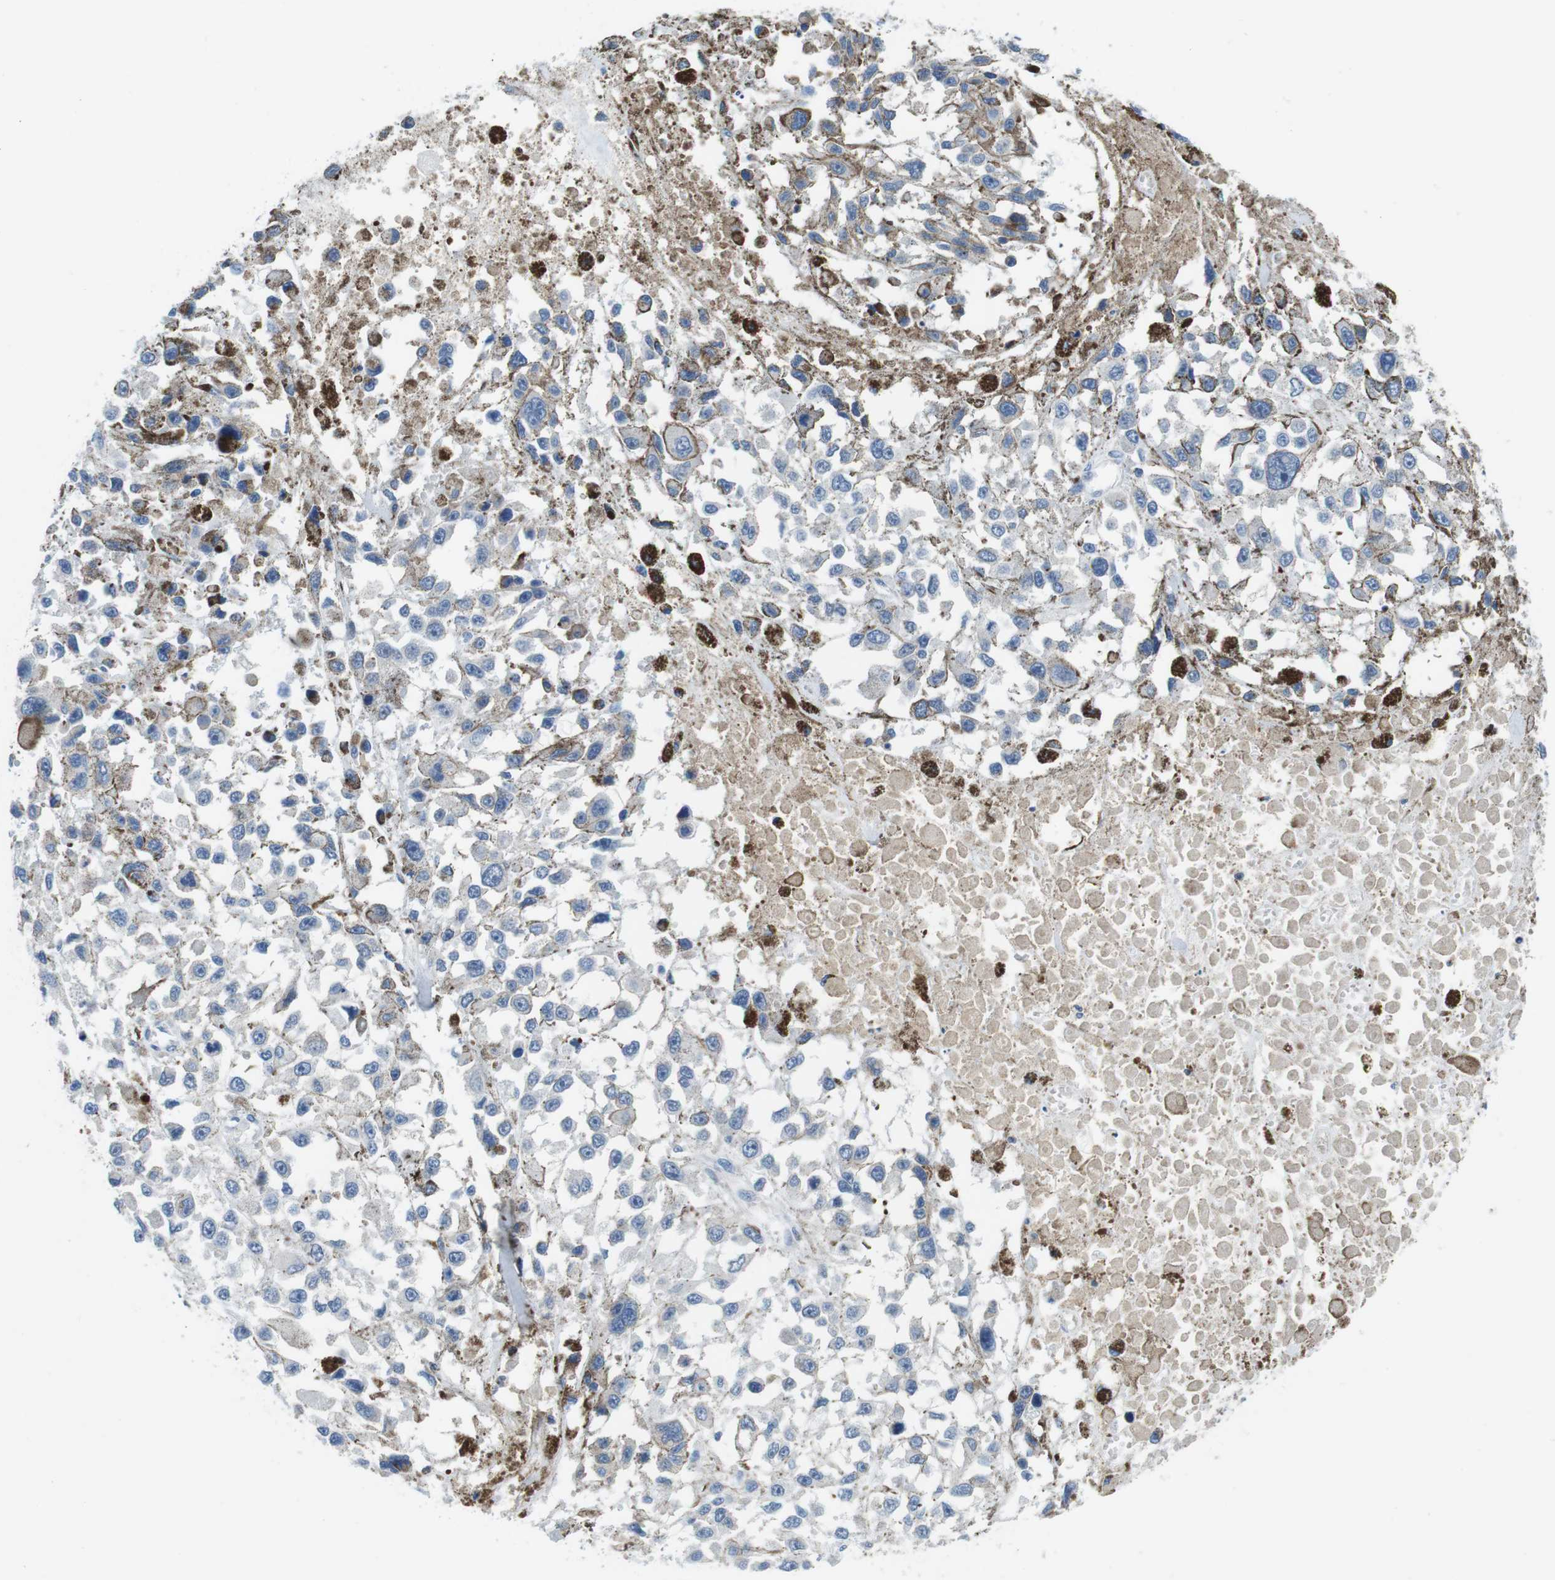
{"staining": {"intensity": "negative", "quantity": "none", "location": "none"}, "tissue": "melanoma", "cell_type": "Tumor cells", "image_type": "cancer", "snomed": [{"axis": "morphology", "description": "Malignant melanoma, Metastatic site"}, {"axis": "topography", "description": "Lymph node"}], "caption": "This micrograph is of malignant melanoma (metastatic site) stained with immunohistochemistry (IHC) to label a protein in brown with the nuclei are counter-stained blue. There is no expression in tumor cells.", "gene": "PIK3CD", "patient": {"sex": "male", "age": 59}}